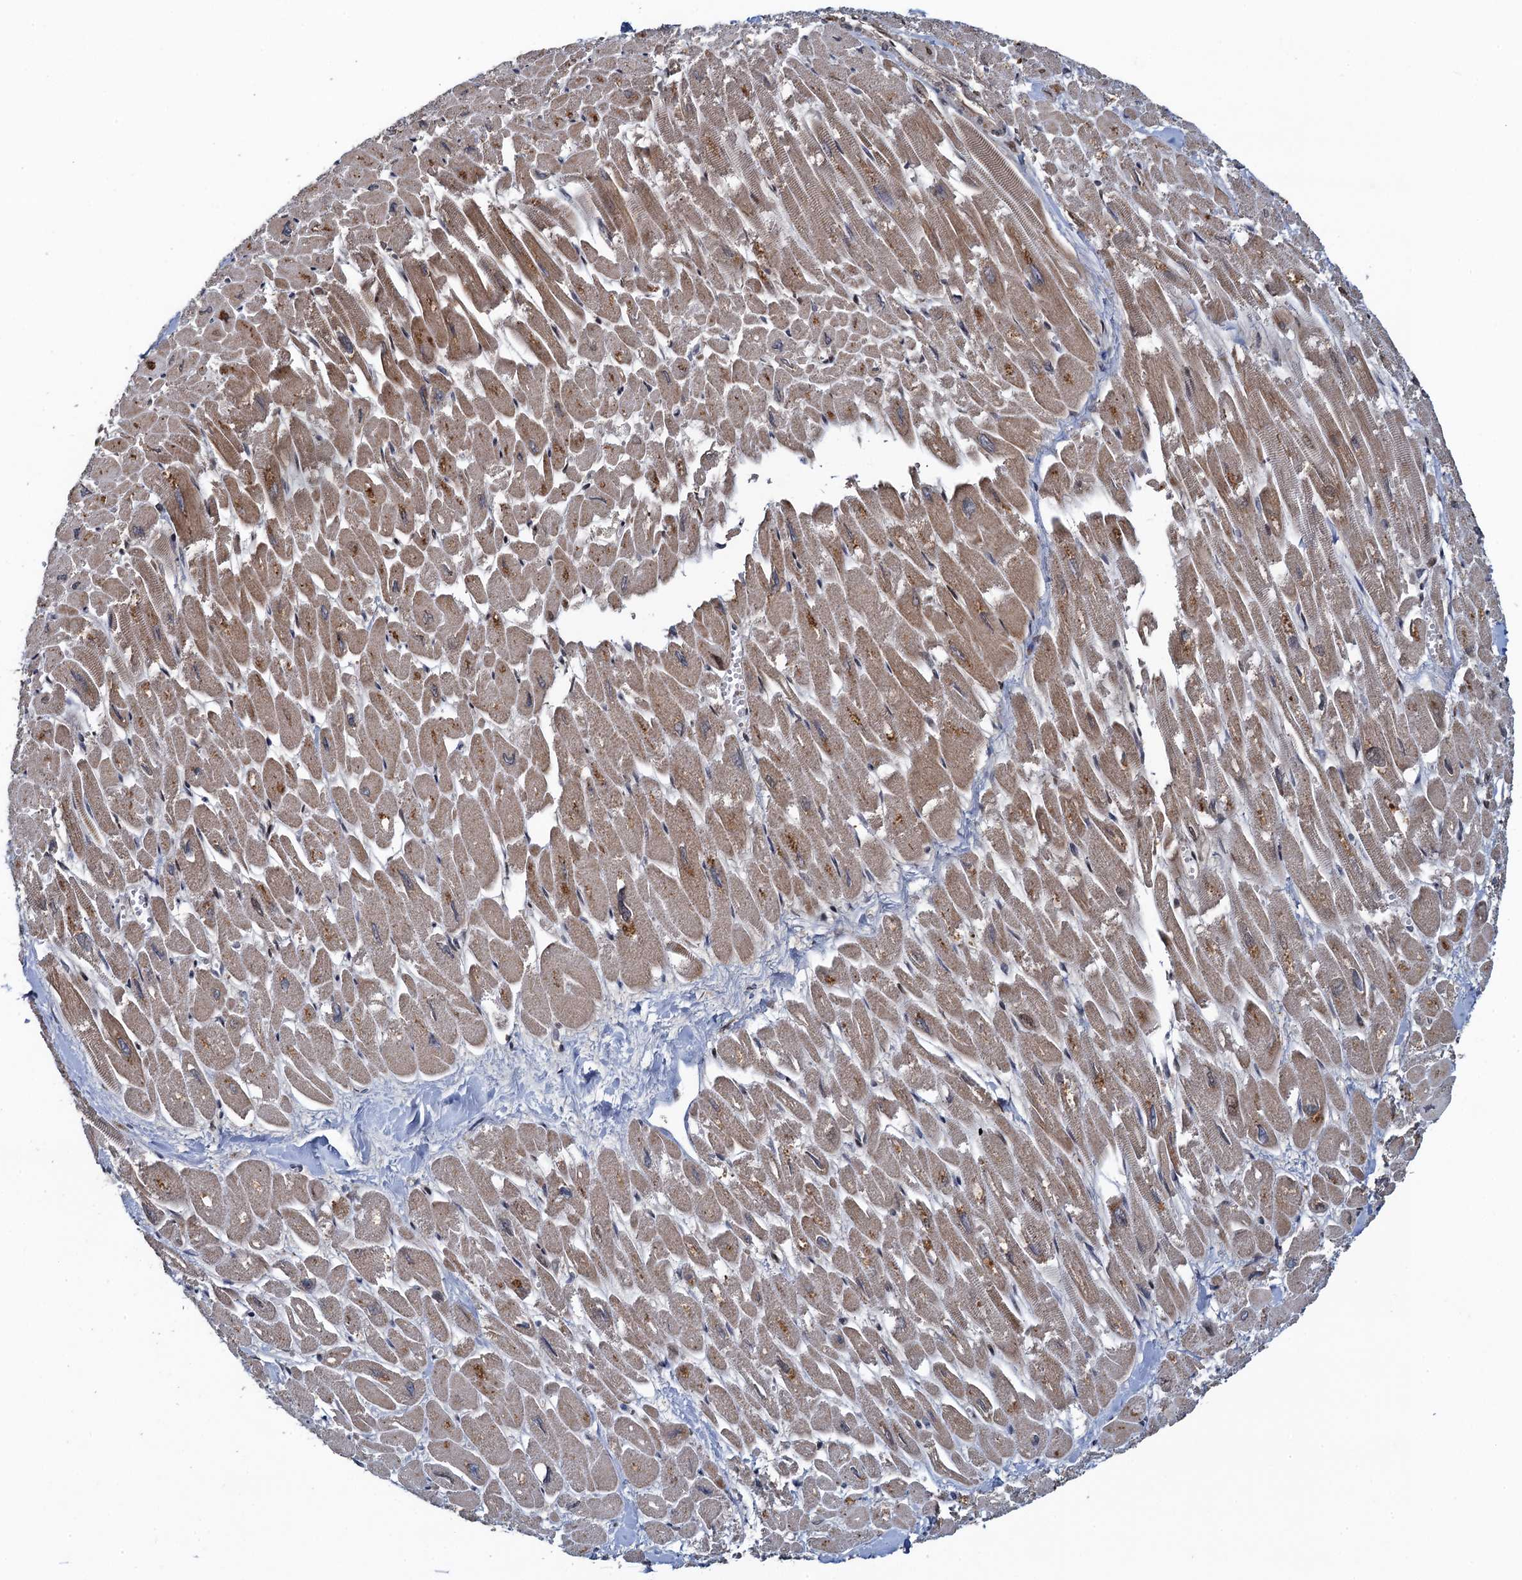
{"staining": {"intensity": "weak", "quantity": ">75%", "location": "cytoplasmic/membranous"}, "tissue": "heart muscle", "cell_type": "Cardiomyocytes", "image_type": "normal", "snomed": [{"axis": "morphology", "description": "Normal tissue, NOS"}, {"axis": "topography", "description": "Heart"}], "caption": "Protein analysis of benign heart muscle shows weak cytoplasmic/membranous staining in approximately >75% of cardiomyocytes.", "gene": "ATOSA", "patient": {"sex": "male", "age": 54}}